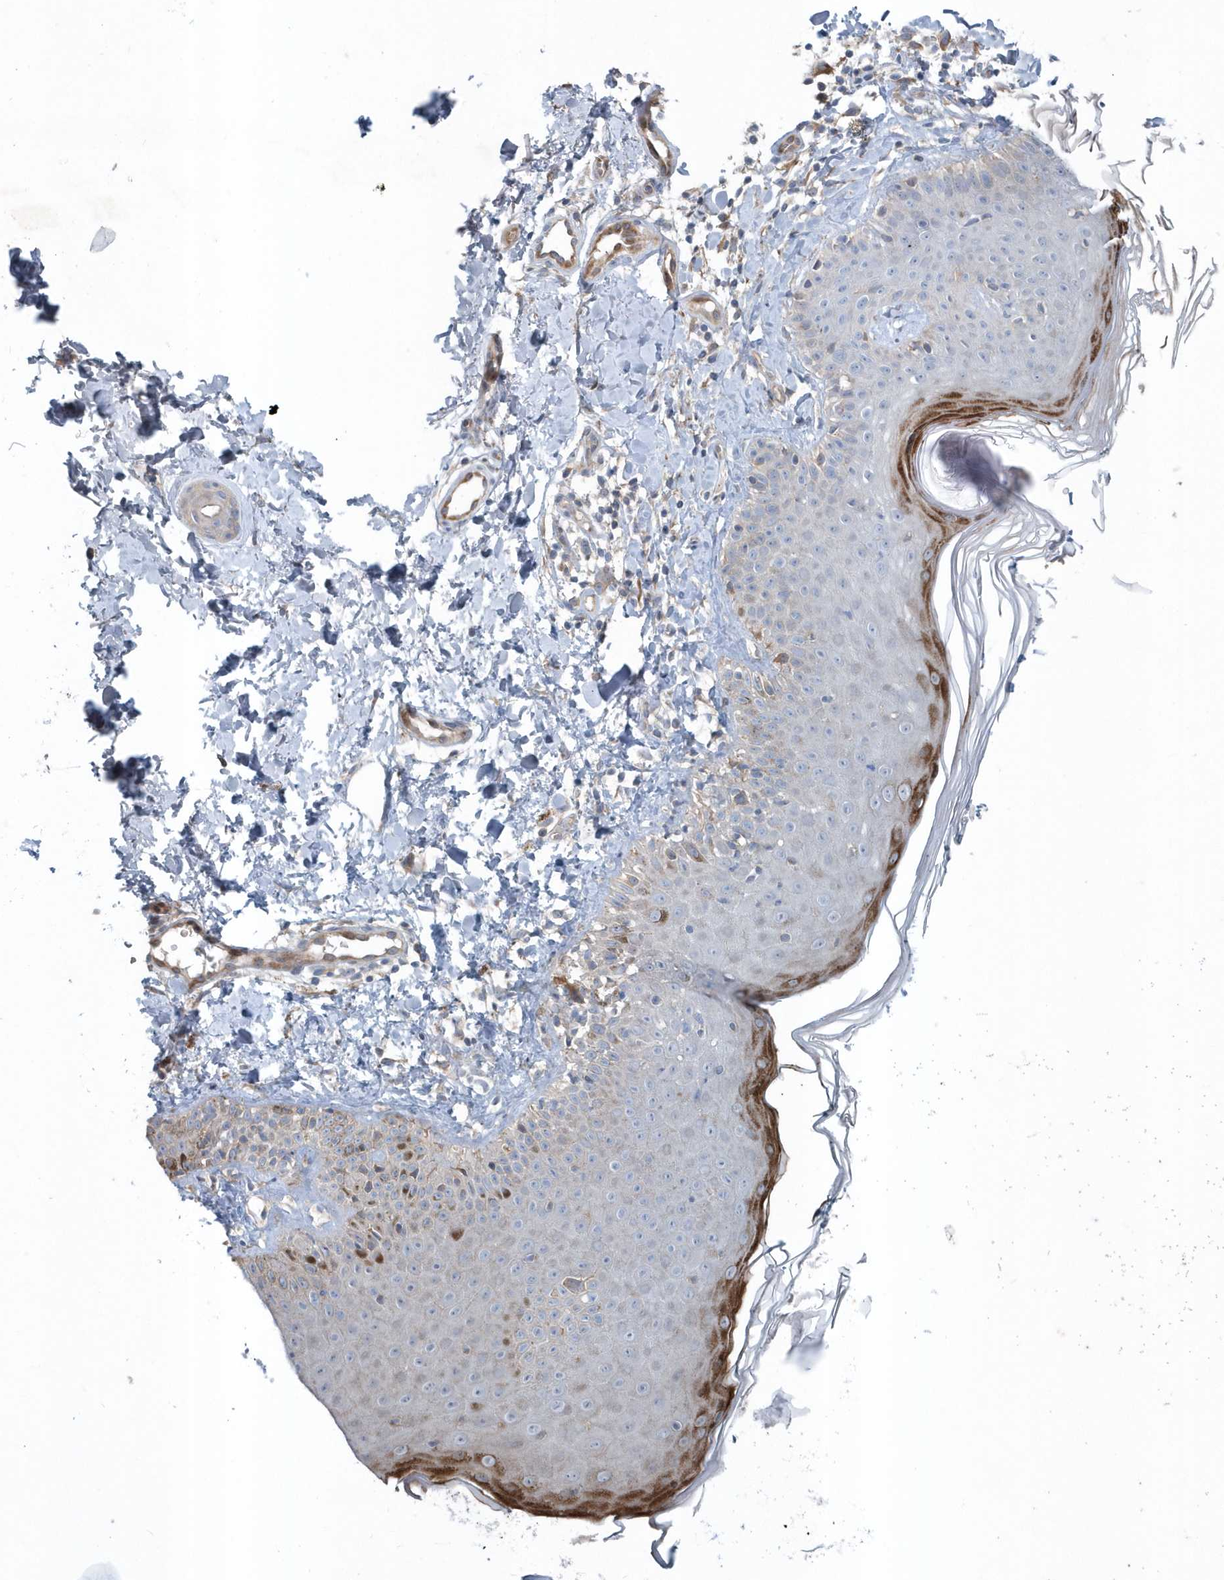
{"staining": {"intensity": "weak", "quantity": ">75%", "location": "cytoplasmic/membranous"}, "tissue": "skin", "cell_type": "Fibroblasts", "image_type": "normal", "snomed": [{"axis": "morphology", "description": "Normal tissue, NOS"}, {"axis": "topography", "description": "Skin"}], "caption": "Immunohistochemical staining of benign skin displays >75% levels of weak cytoplasmic/membranous protein positivity in about >75% of fibroblasts. (DAB IHC, brown staining for protein, blue staining for nuclei).", "gene": "MCC", "patient": {"sex": "male", "age": 52}}